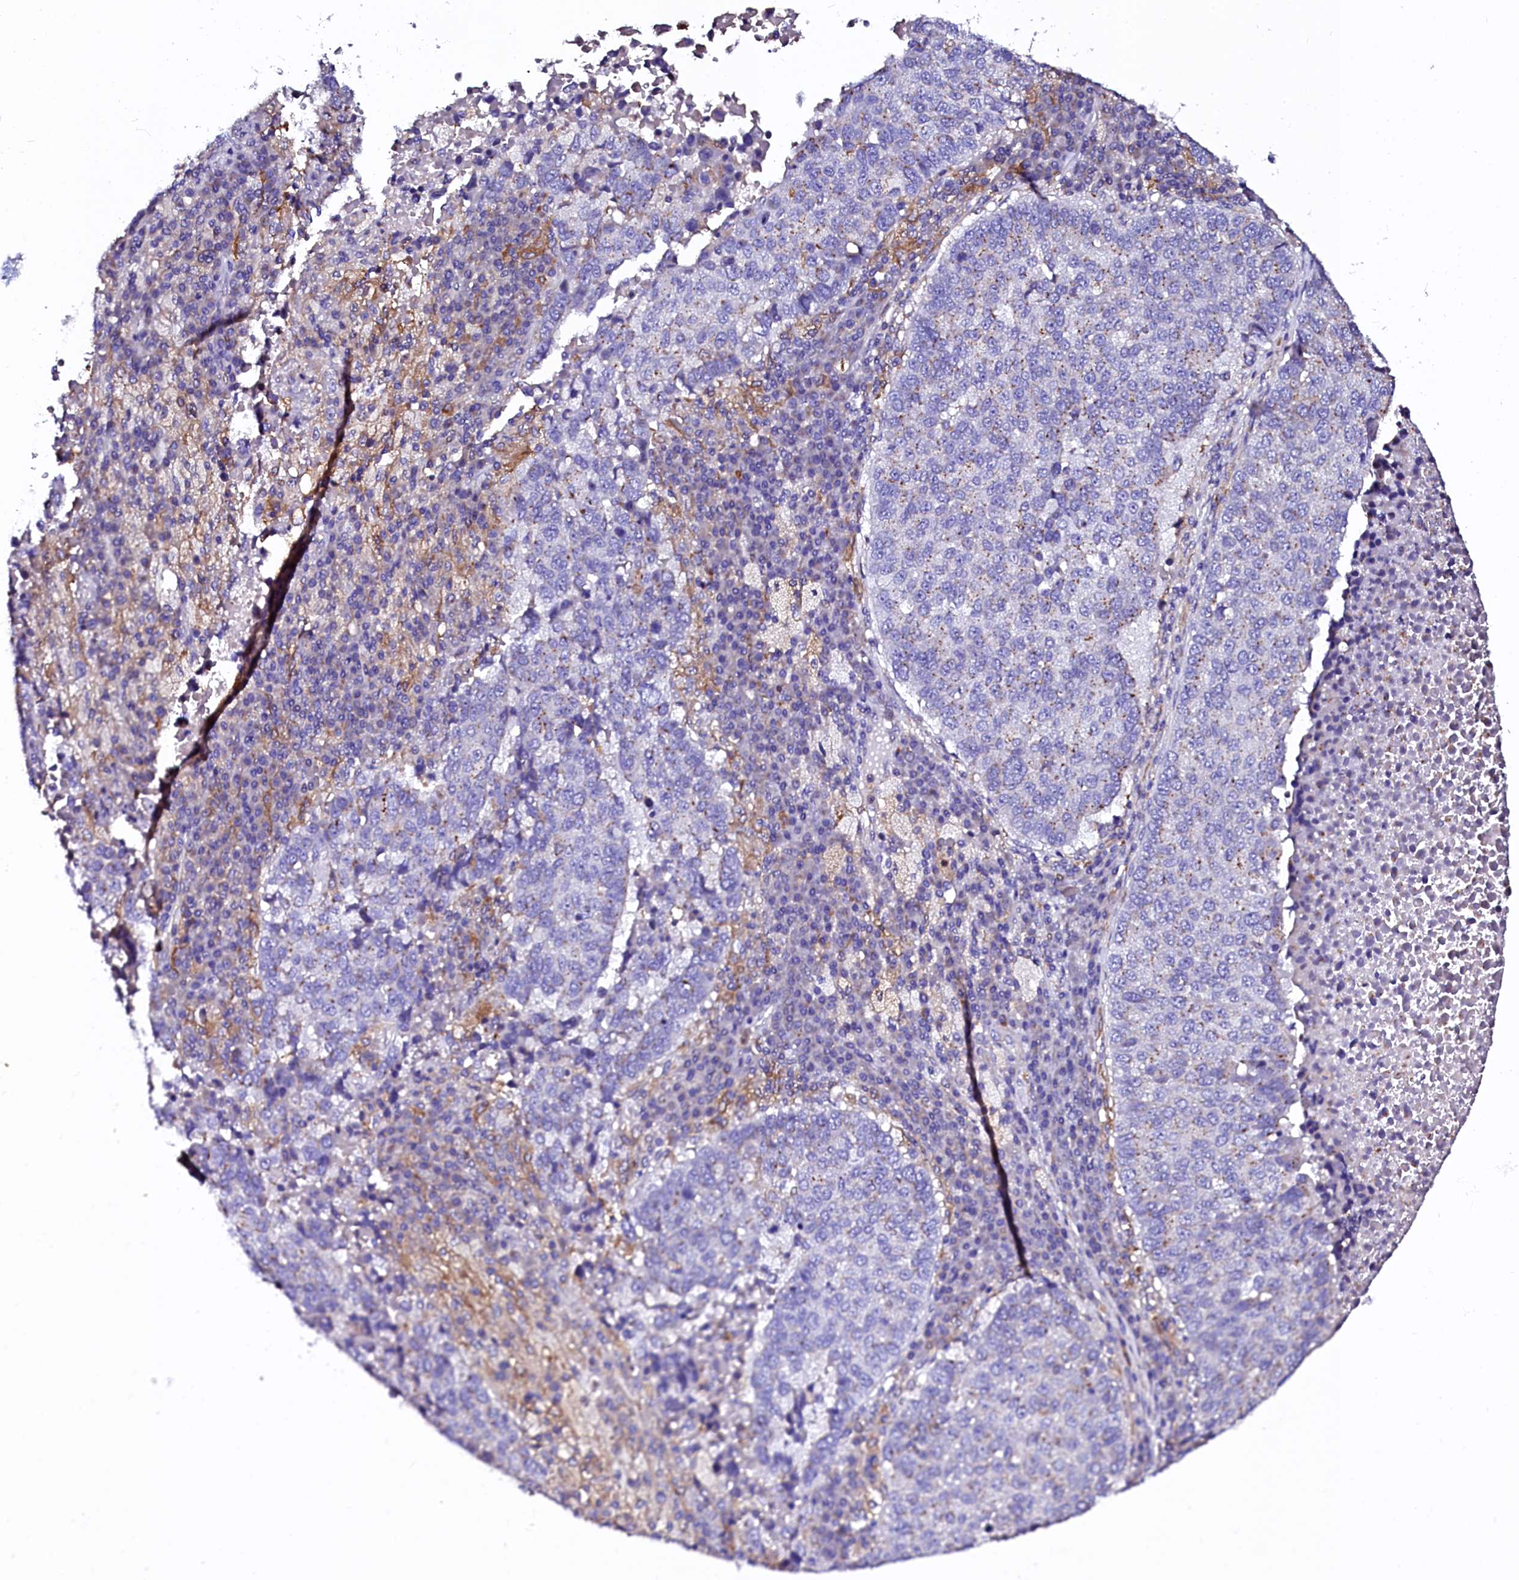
{"staining": {"intensity": "weak", "quantity": "<25%", "location": "cytoplasmic/membranous"}, "tissue": "lung cancer", "cell_type": "Tumor cells", "image_type": "cancer", "snomed": [{"axis": "morphology", "description": "Squamous cell carcinoma, NOS"}, {"axis": "topography", "description": "Lung"}], "caption": "A photomicrograph of lung squamous cell carcinoma stained for a protein displays no brown staining in tumor cells.", "gene": "OTOL1", "patient": {"sex": "male", "age": 73}}